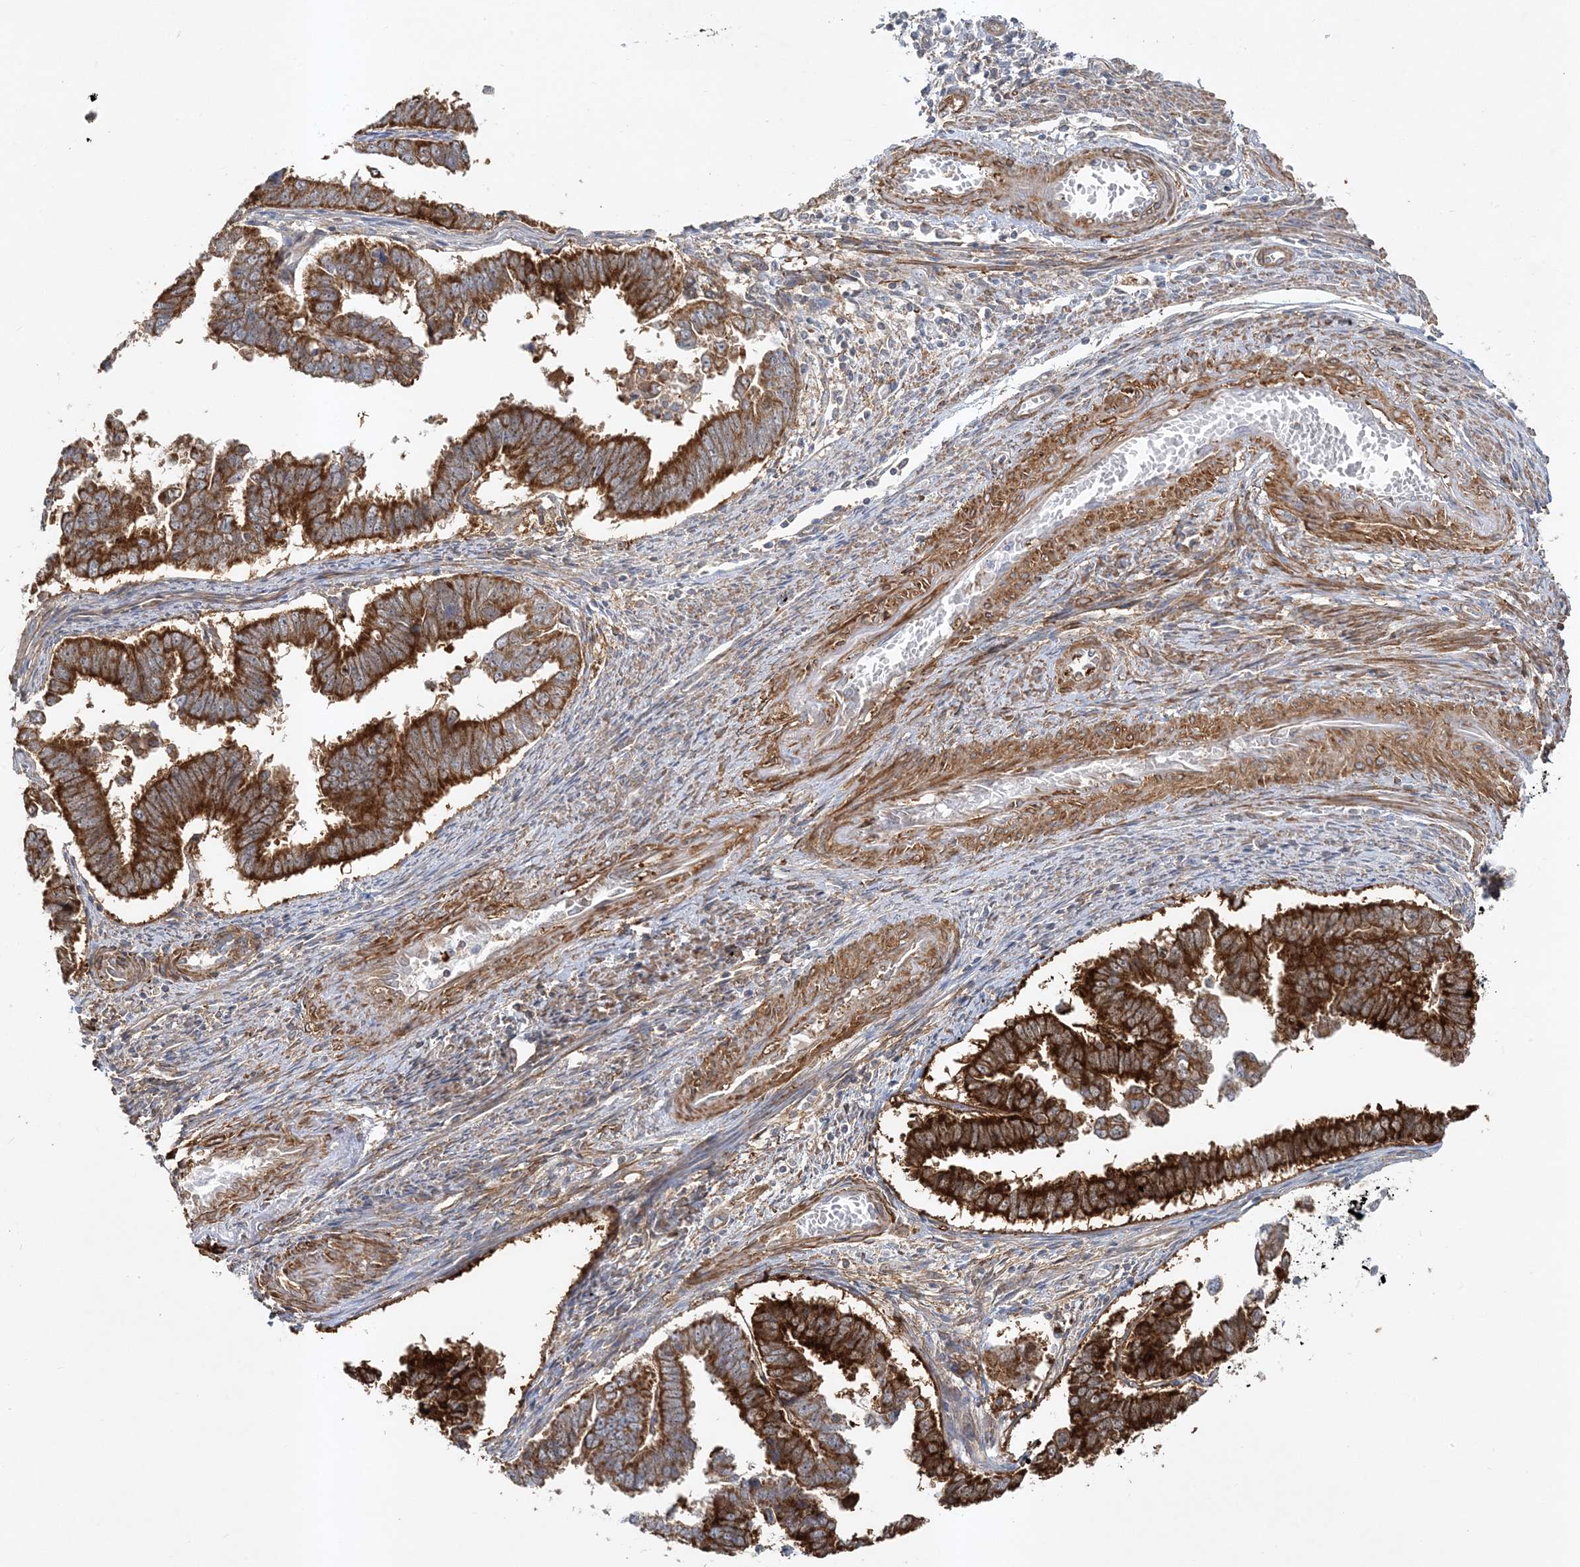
{"staining": {"intensity": "strong", "quantity": ">75%", "location": "cytoplasmic/membranous"}, "tissue": "endometrial cancer", "cell_type": "Tumor cells", "image_type": "cancer", "snomed": [{"axis": "morphology", "description": "Adenocarcinoma, NOS"}, {"axis": "topography", "description": "Endometrium"}], "caption": "Endometrial cancer stained with a protein marker displays strong staining in tumor cells.", "gene": "LEXM", "patient": {"sex": "female", "age": 75}}